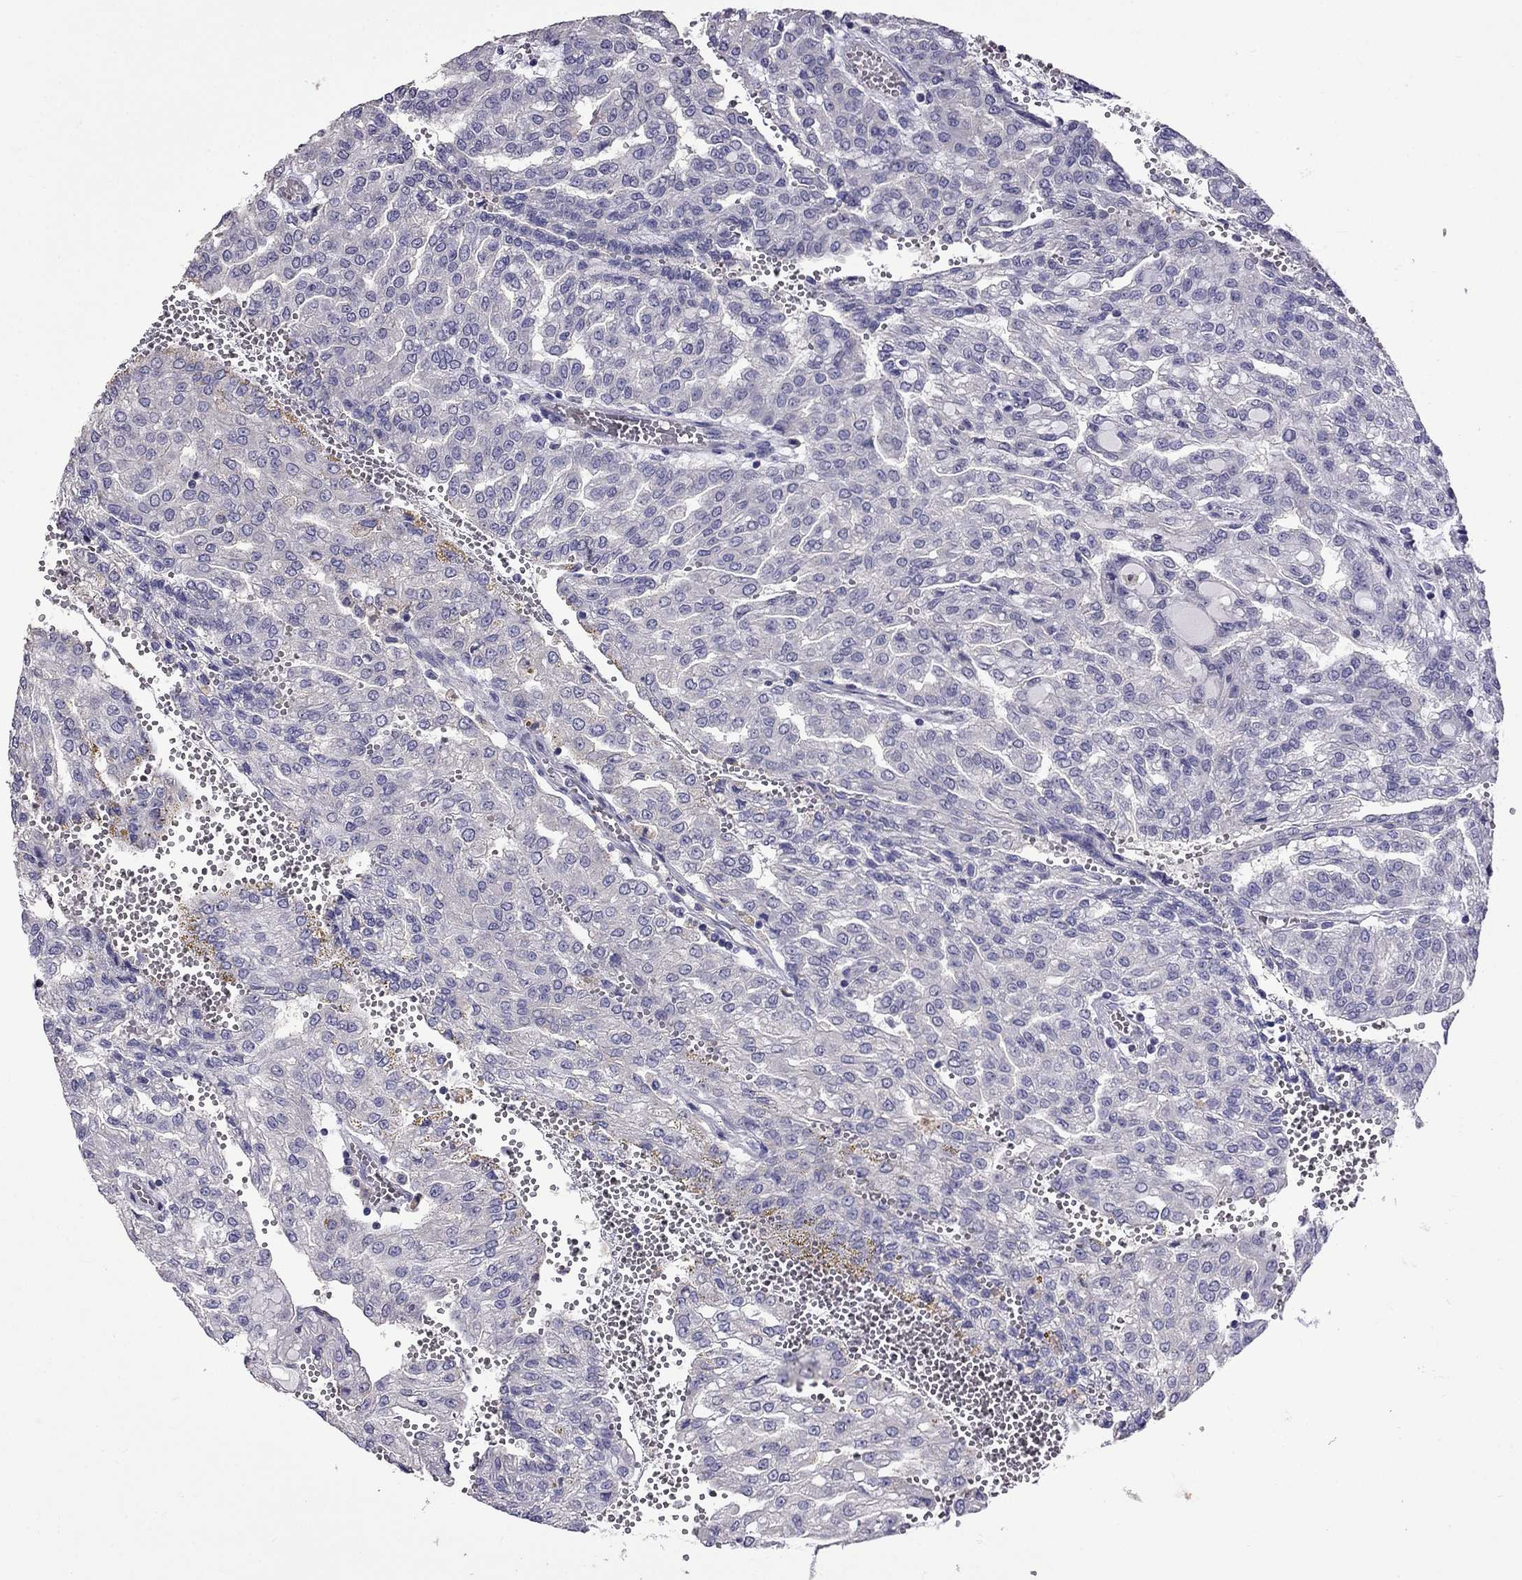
{"staining": {"intensity": "negative", "quantity": "none", "location": "none"}, "tissue": "renal cancer", "cell_type": "Tumor cells", "image_type": "cancer", "snomed": [{"axis": "morphology", "description": "Adenocarcinoma, NOS"}, {"axis": "topography", "description": "Kidney"}], "caption": "Human renal cancer (adenocarcinoma) stained for a protein using immunohistochemistry reveals no positivity in tumor cells.", "gene": "AQP9", "patient": {"sex": "male", "age": 63}}